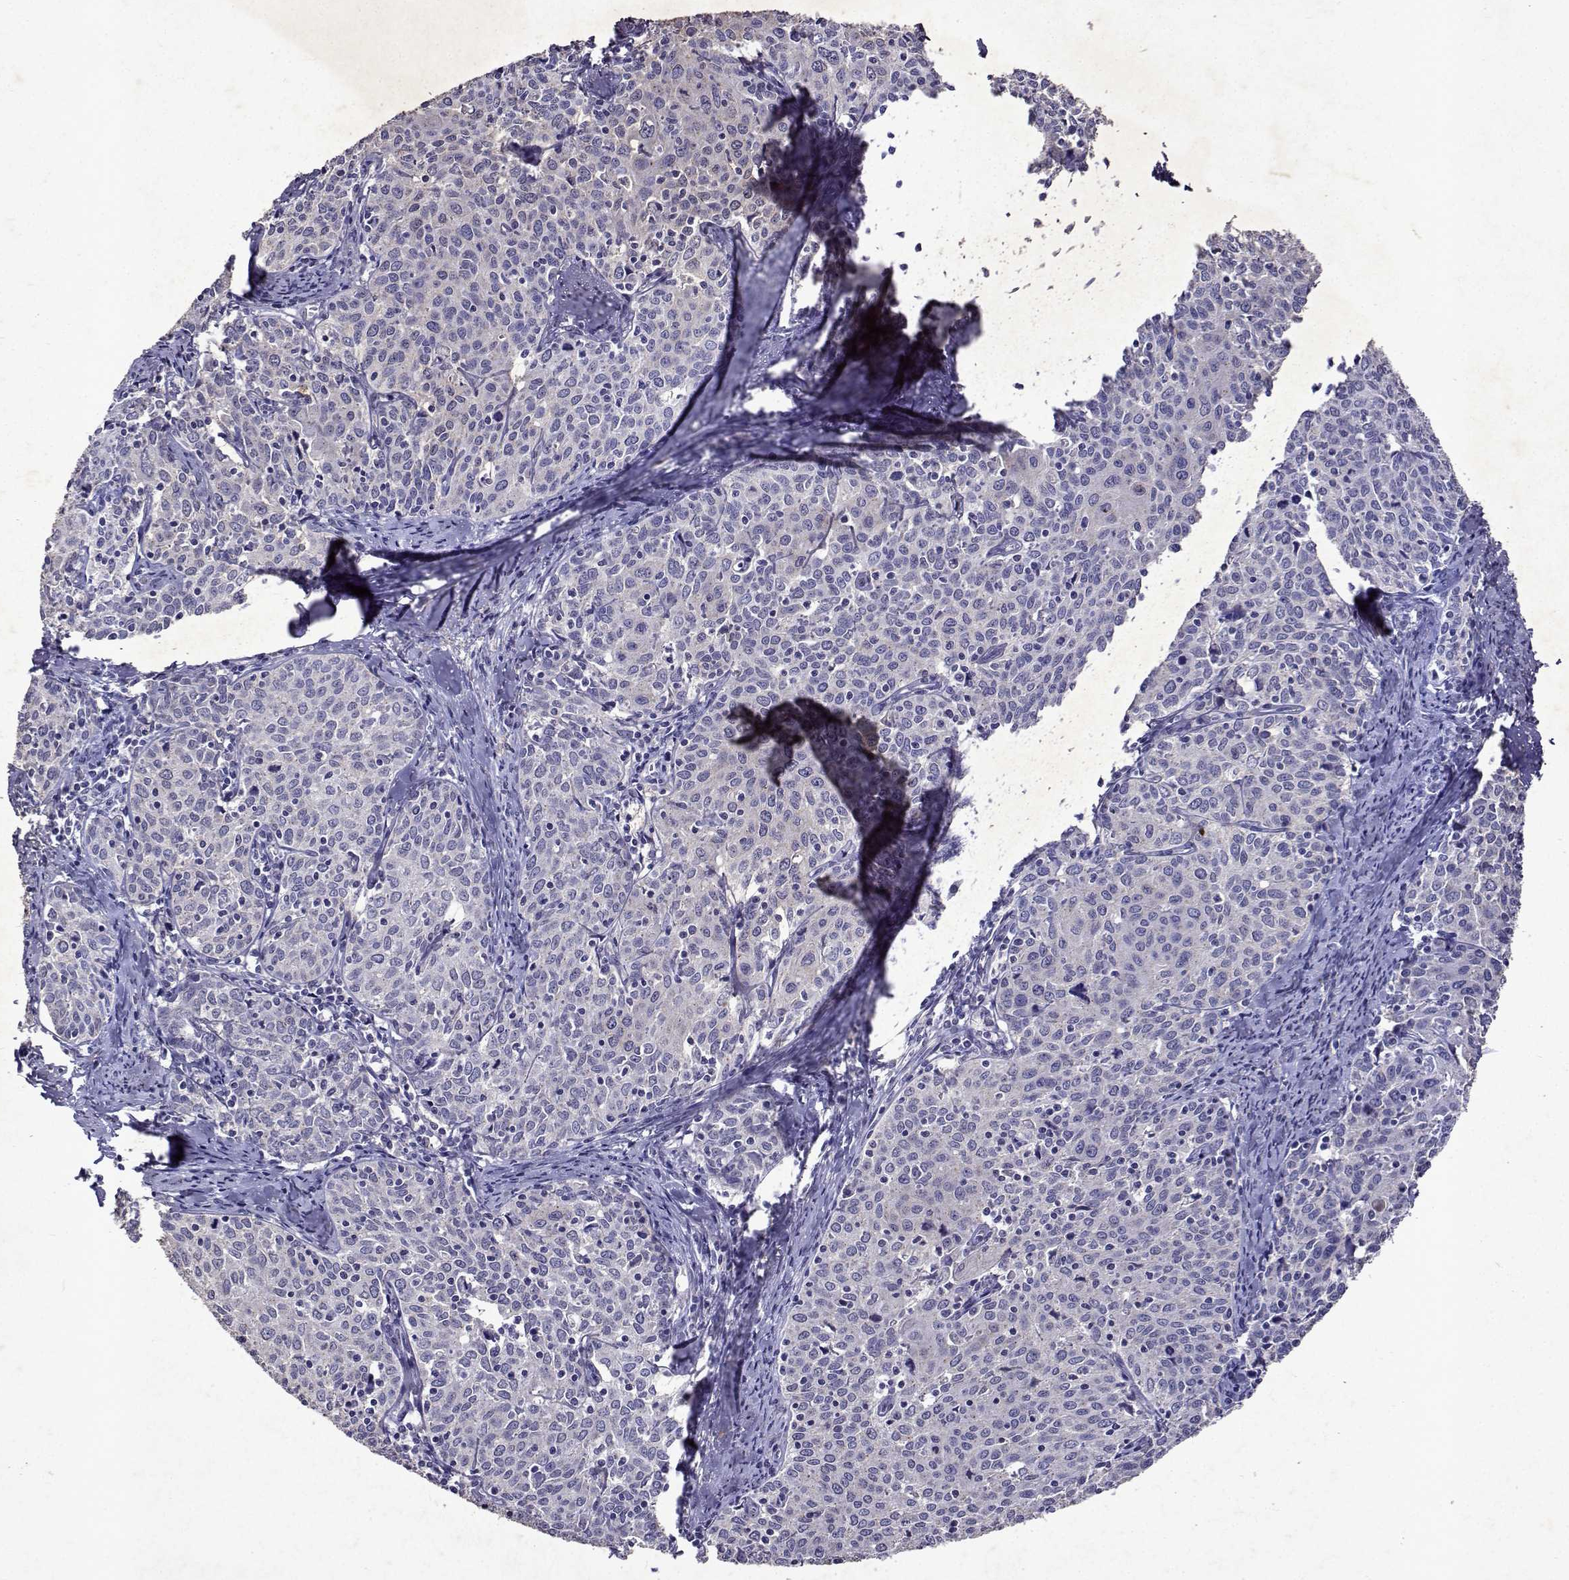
{"staining": {"intensity": "negative", "quantity": "none", "location": "none"}, "tissue": "cervical cancer", "cell_type": "Tumor cells", "image_type": "cancer", "snomed": [{"axis": "morphology", "description": "Squamous cell carcinoma, NOS"}, {"axis": "topography", "description": "Cervix"}], "caption": "This is an IHC histopathology image of human squamous cell carcinoma (cervical). There is no expression in tumor cells.", "gene": "DUSP28", "patient": {"sex": "female", "age": 62}}